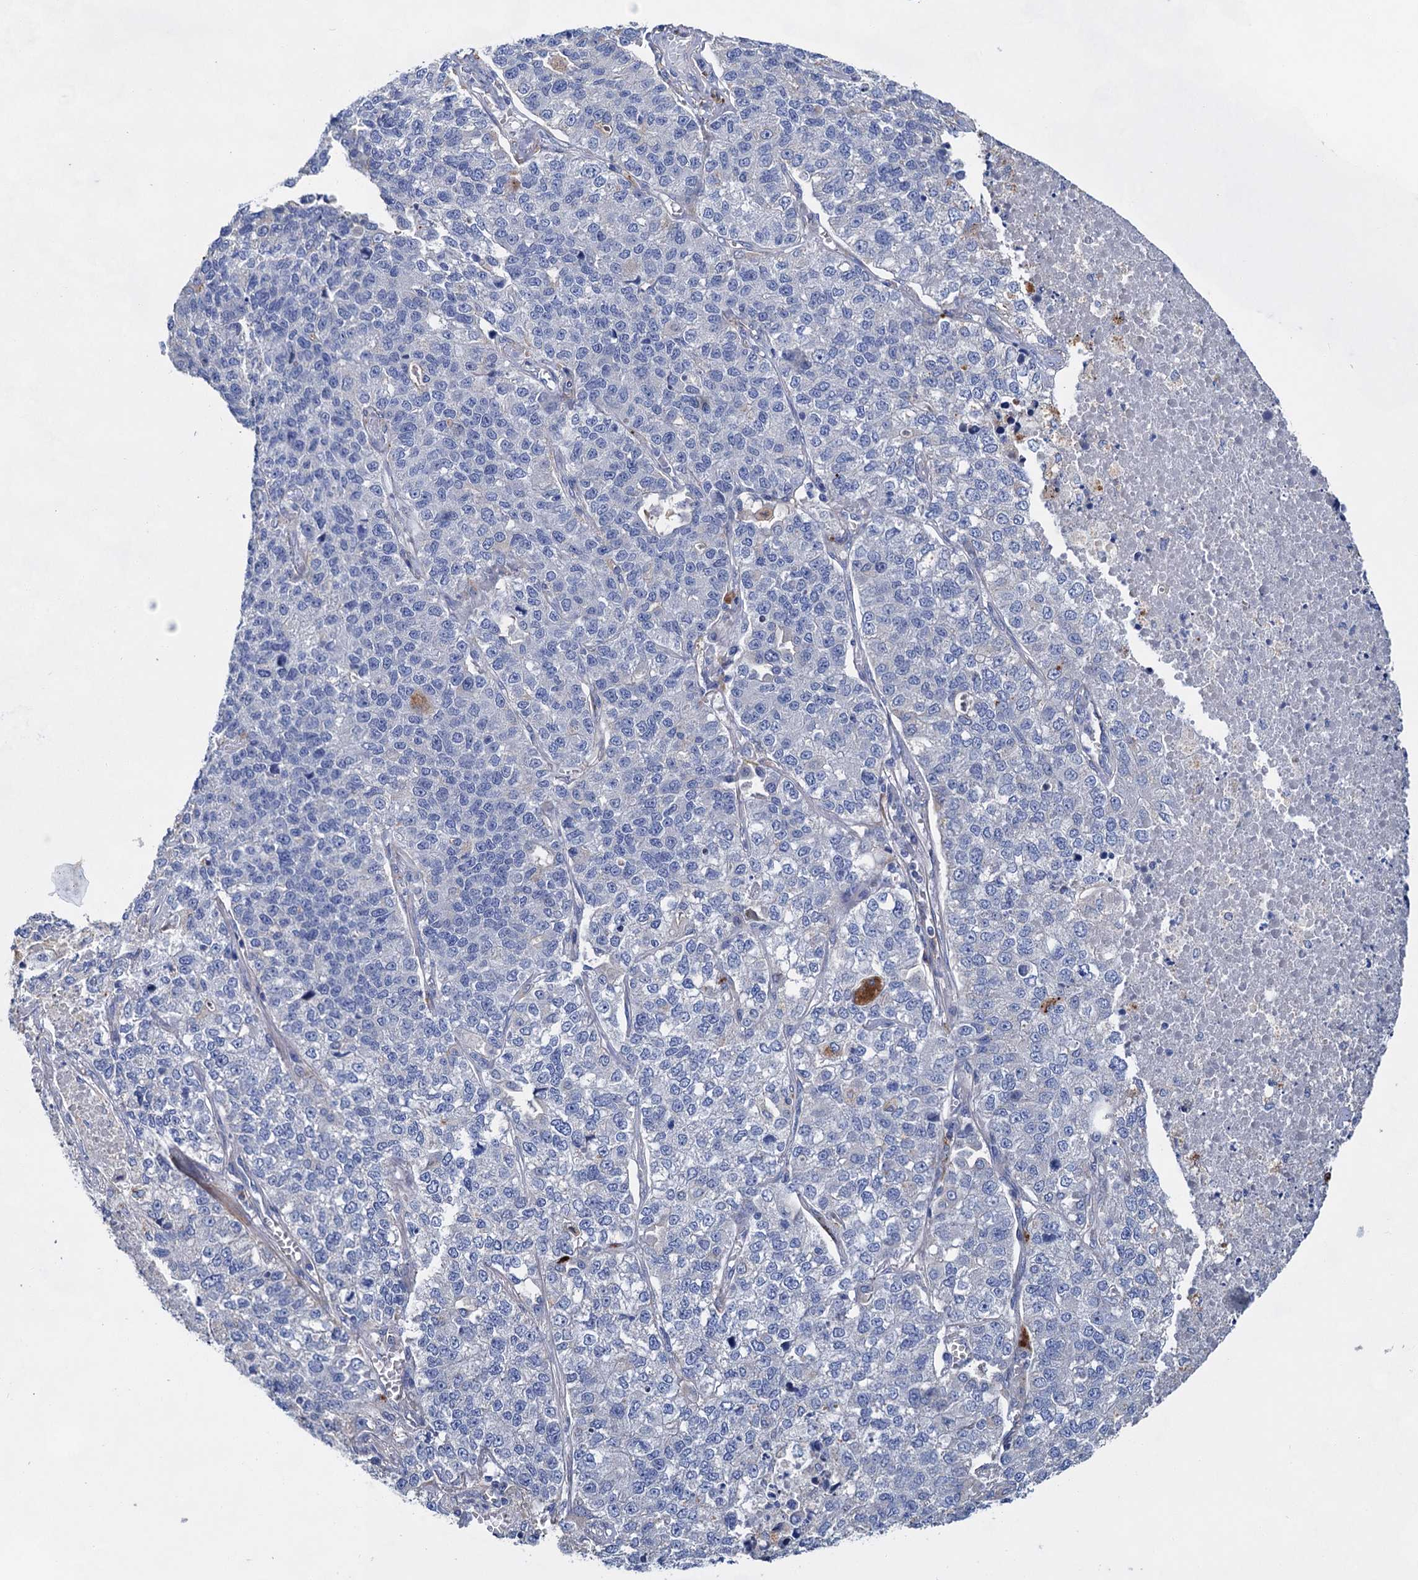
{"staining": {"intensity": "negative", "quantity": "none", "location": "none"}, "tissue": "lung cancer", "cell_type": "Tumor cells", "image_type": "cancer", "snomed": [{"axis": "morphology", "description": "Adenocarcinoma, NOS"}, {"axis": "topography", "description": "Lung"}], "caption": "An immunohistochemistry (IHC) image of lung cancer (adenocarcinoma) is shown. There is no staining in tumor cells of lung cancer (adenocarcinoma).", "gene": "GPR155", "patient": {"sex": "male", "age": 49}}